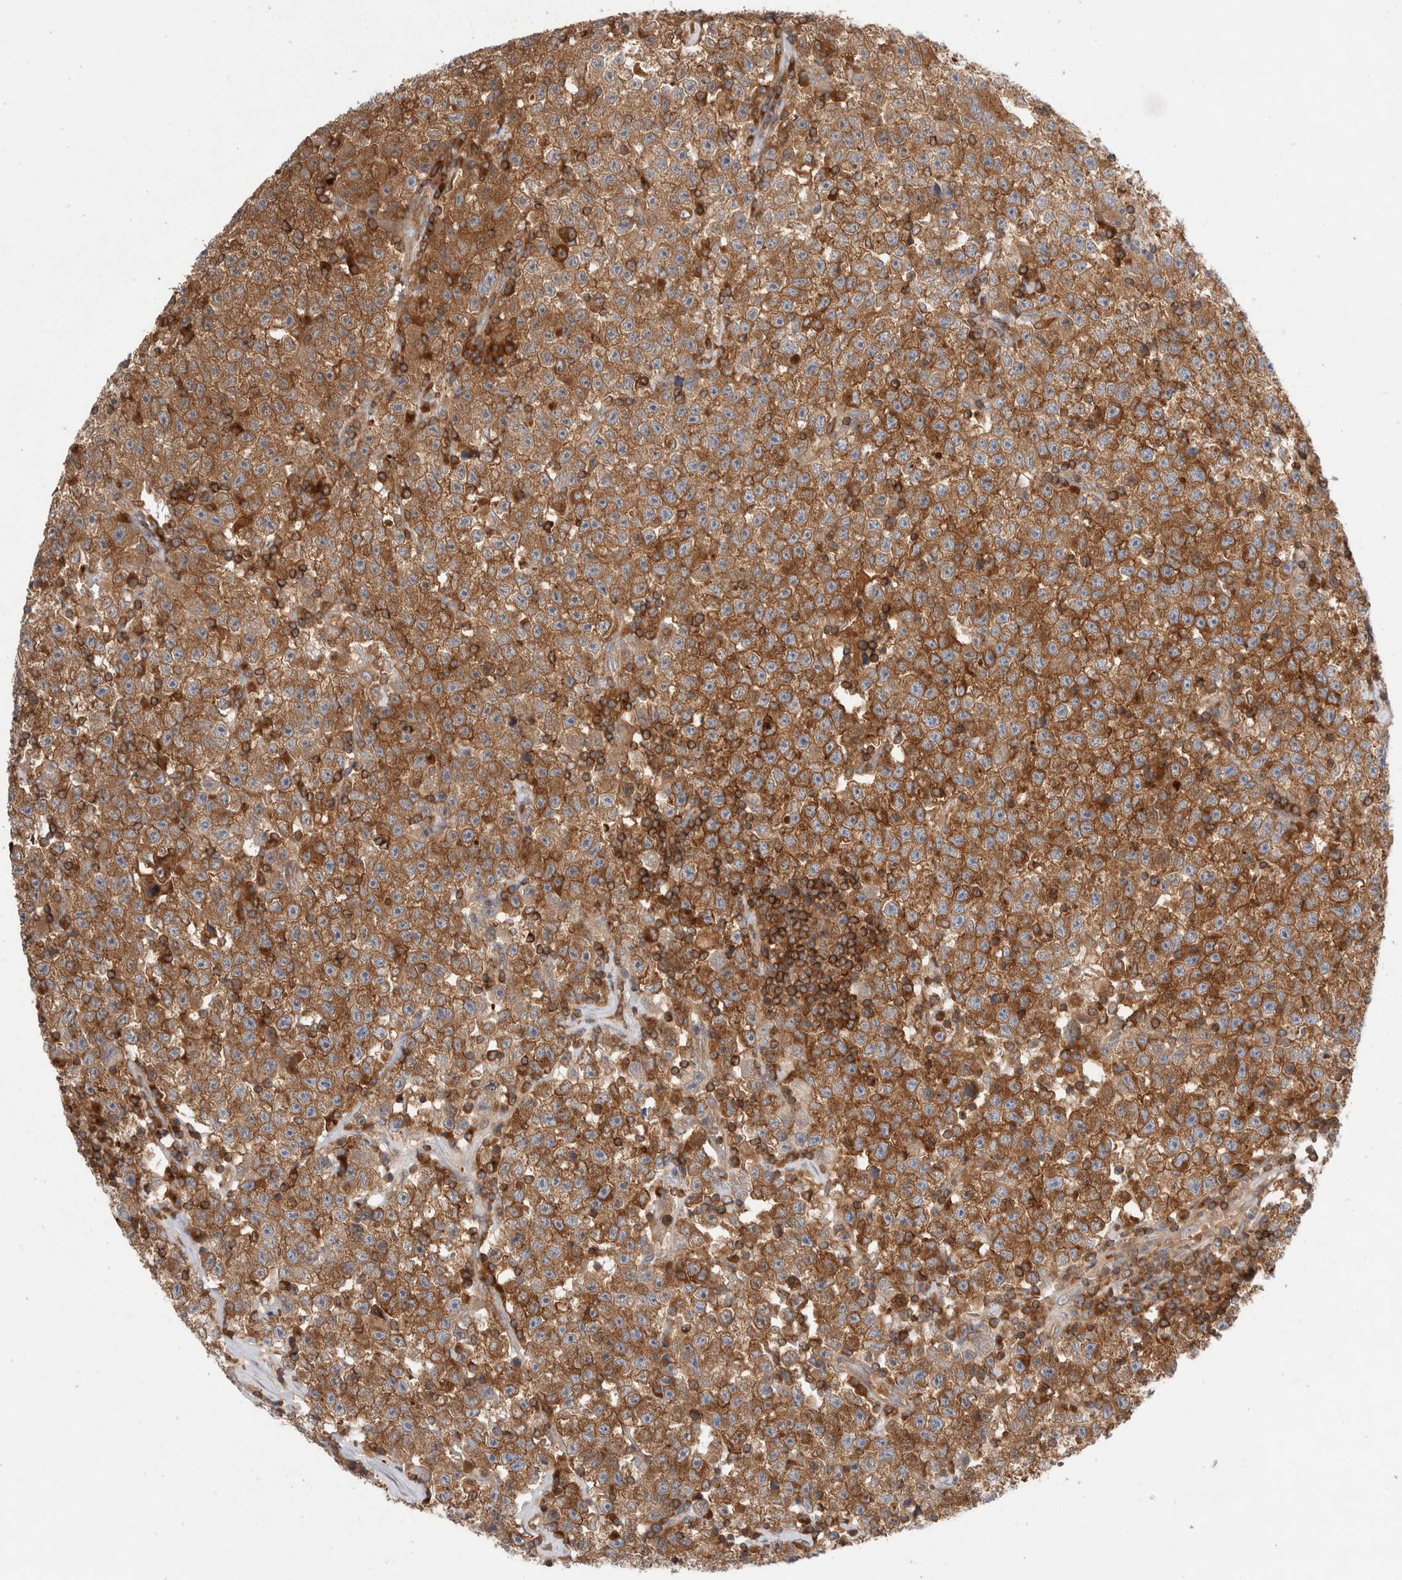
{"staining": {"intensity": "strong", "quantity": ">75%", "location": "cytoplasmic/membranous"}, "tissue": "testis cancer", "cell_type": "Tumor cells", "image_type": "cancer", "snomed": [{"axis": "morphology", "description": "Seminoma, NOS"}, {"axis": "topography", "description": "Testis"}], "caption": "This is a photomicrograph of immunohistochemistry (IHC) staining of testis cancer, which shows strong expression in the cytoplasmic/membranous of tumor cells.", "gene": "KLHL14", "patient": {"sex": "male", "age": 22}}